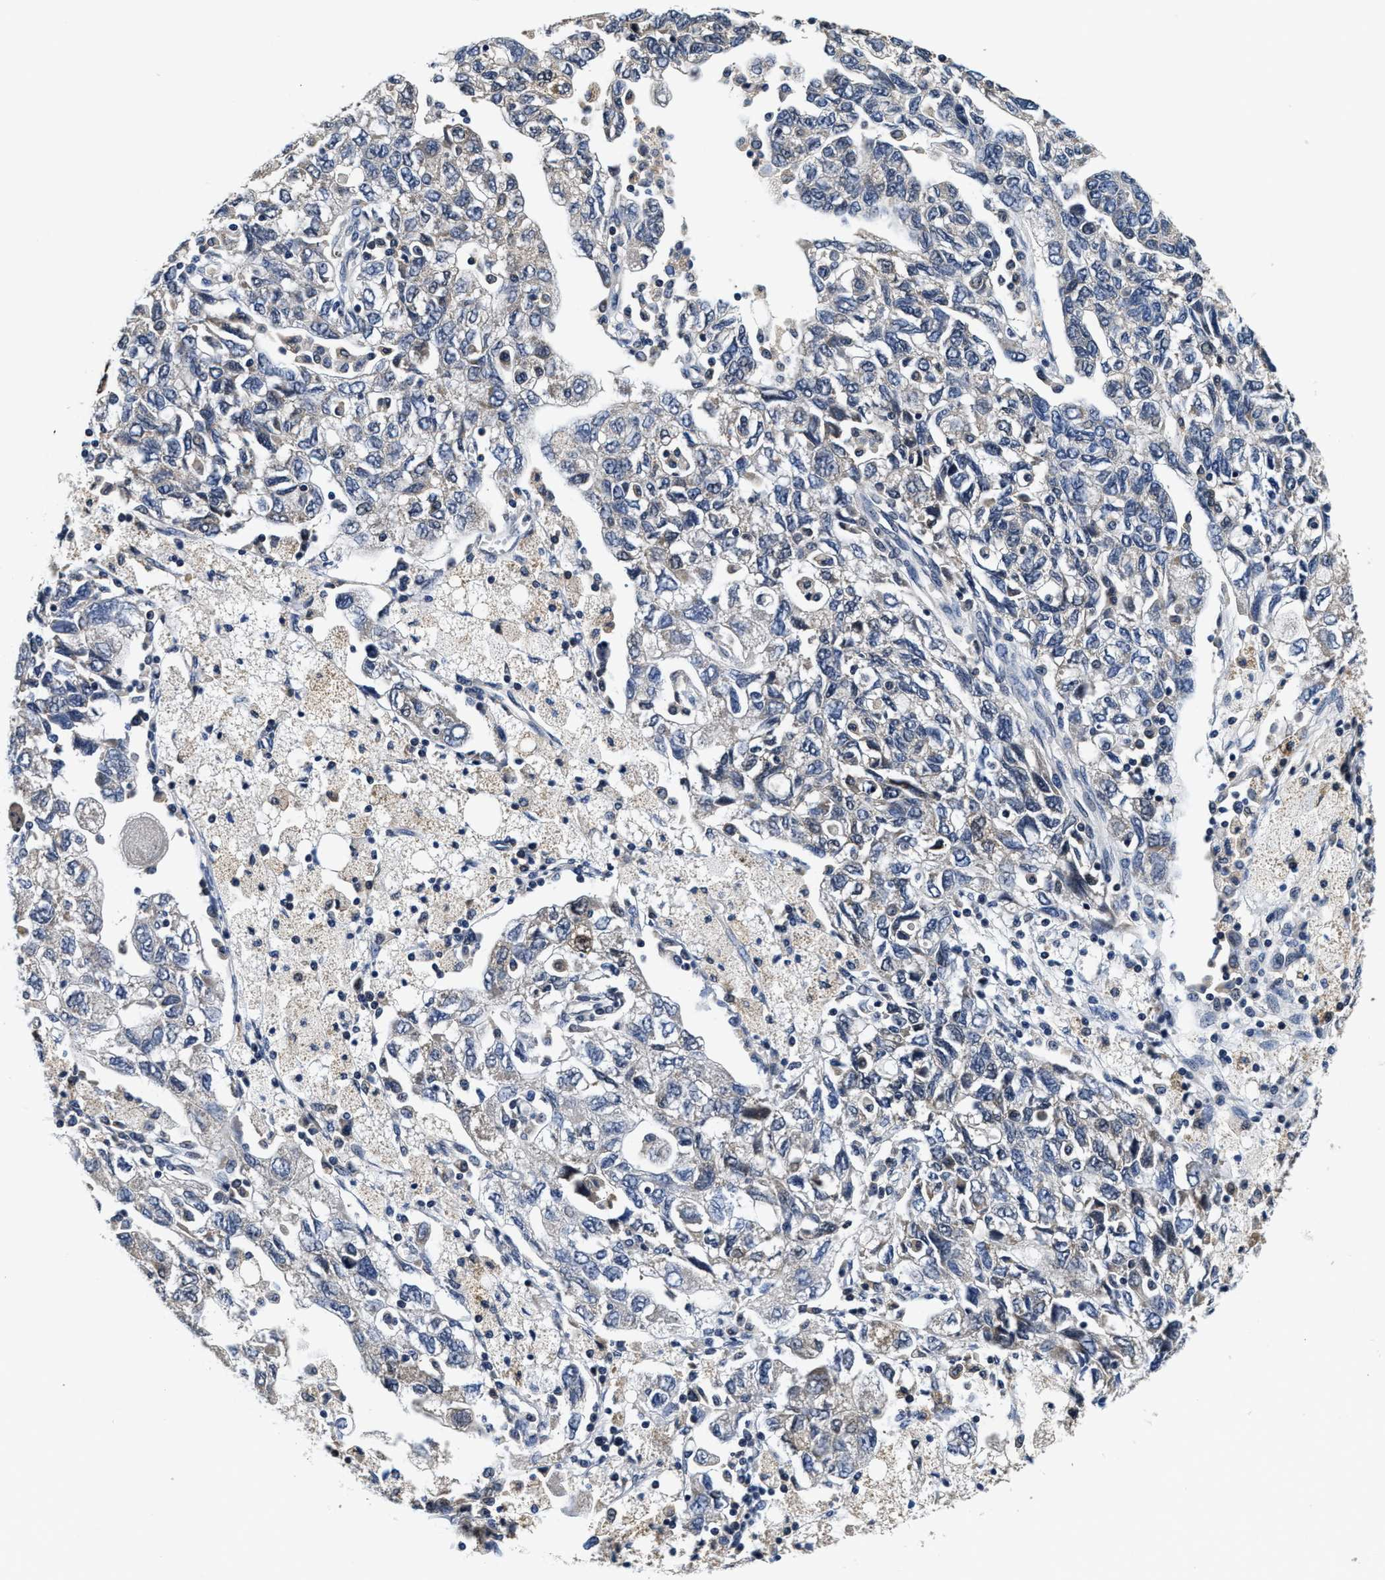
{"staining": {"intensity": "negative", "quantity": "none", "location": "none"}, "tissue": "ovarian cancer", "cell_type": "Tumor cells", "image_type": "cancer", "snomed": [{"axis": "morphology", "description": "Carcinoma, NOS"}, {"axis": "morphology", "description": "Cystadenocarcinoma, serous, NOS"}, {"axis": "topography", "description": "Ovary"}], "caption": "Tumor cells are negative for protein expression in human ovarian cancer (serous cystadenocarcinoma).", "gene": "PHPT1", "patient": {"sex": "female", "age": 69}}